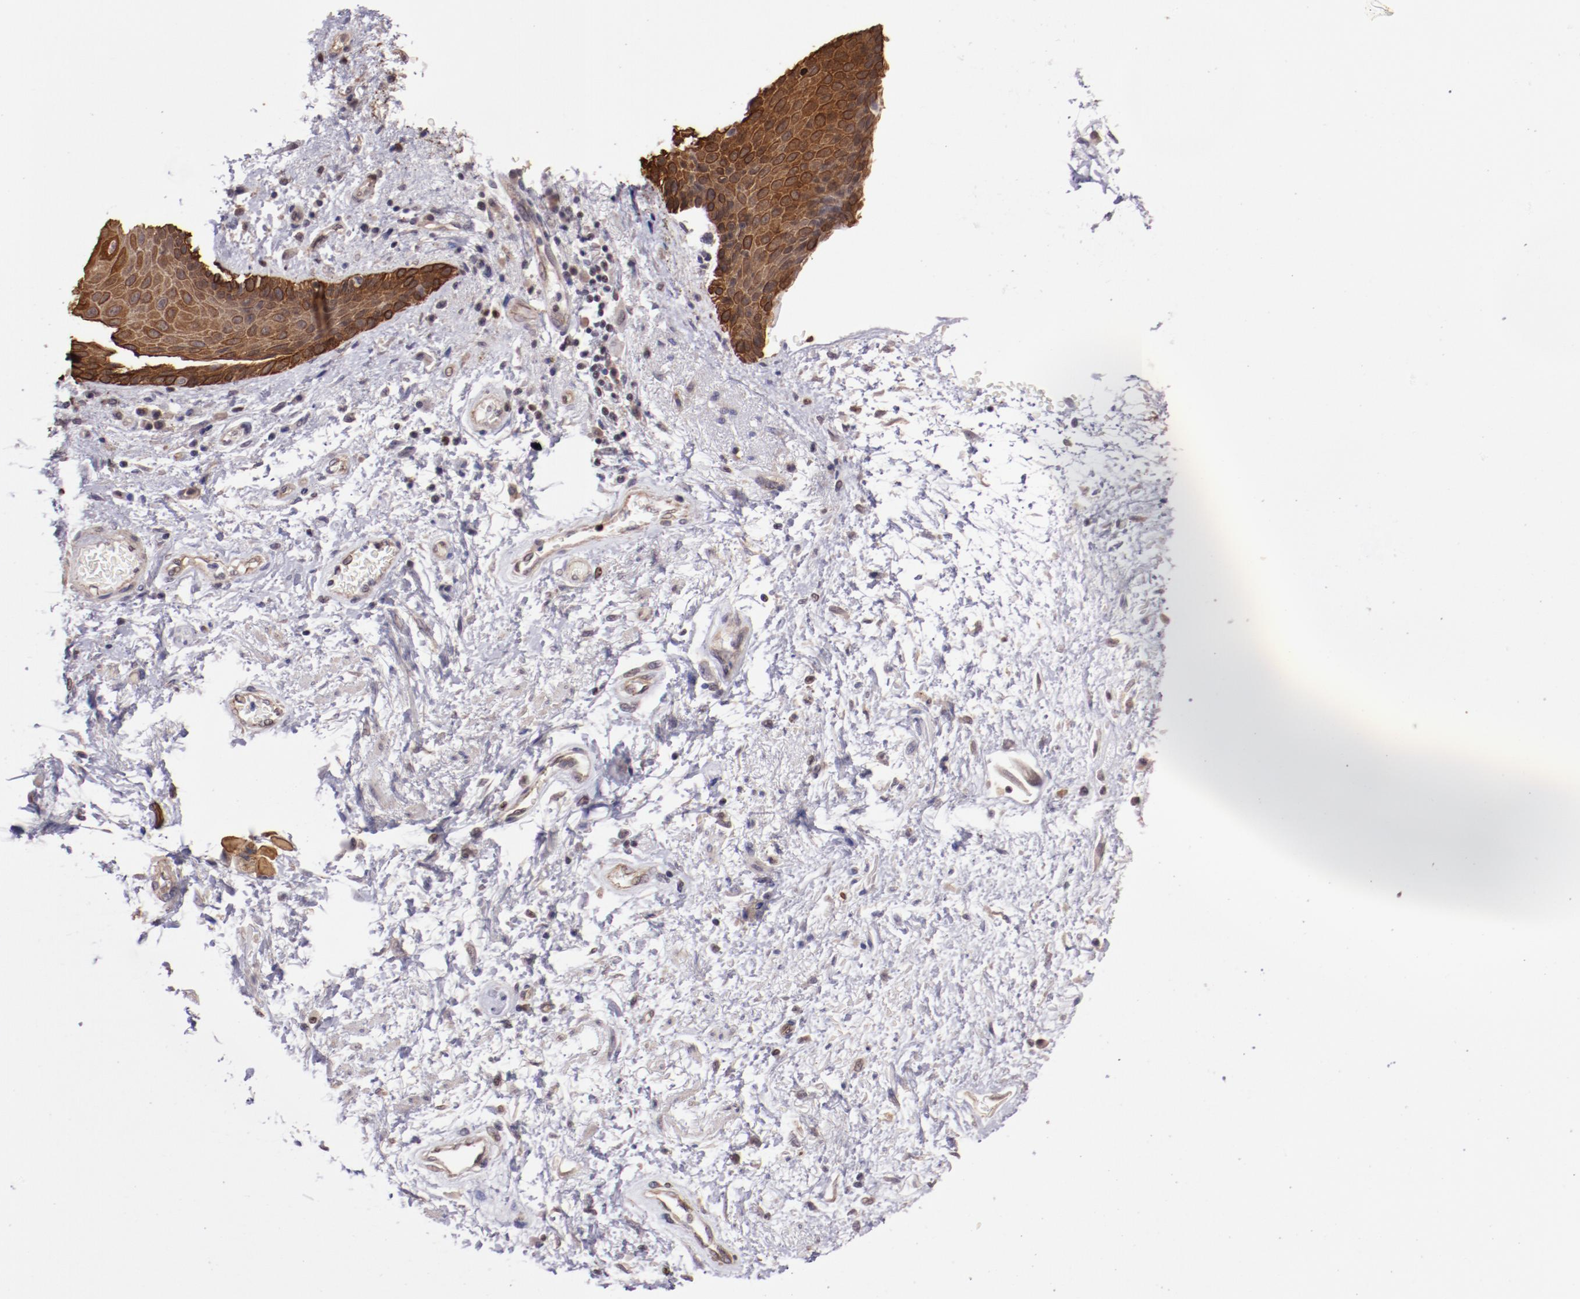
{"staining": {"intensity": "strong", "quantity": ">75%", "location": "cytoplasmic/membranous"}, "tissue": "skin", "cell_type": "Epidermal cells", "image_type": "normal", "snomed": [{"axis": "morphology", "description": "Normal tissue, NOS"}, {"axis": "topography", "description": "Anal"}], "caption": "The immunohistochemical stain labels strong cytoplasmic/membranous expression in epidermal cells of unremarkable skin. The protein is stained brown, and the nuclei are stained in blue (DAB IHC with brightfield microscopy, high magnification).", "gene": "ELF1", "patient": {"sex": "female", "age": 46}}